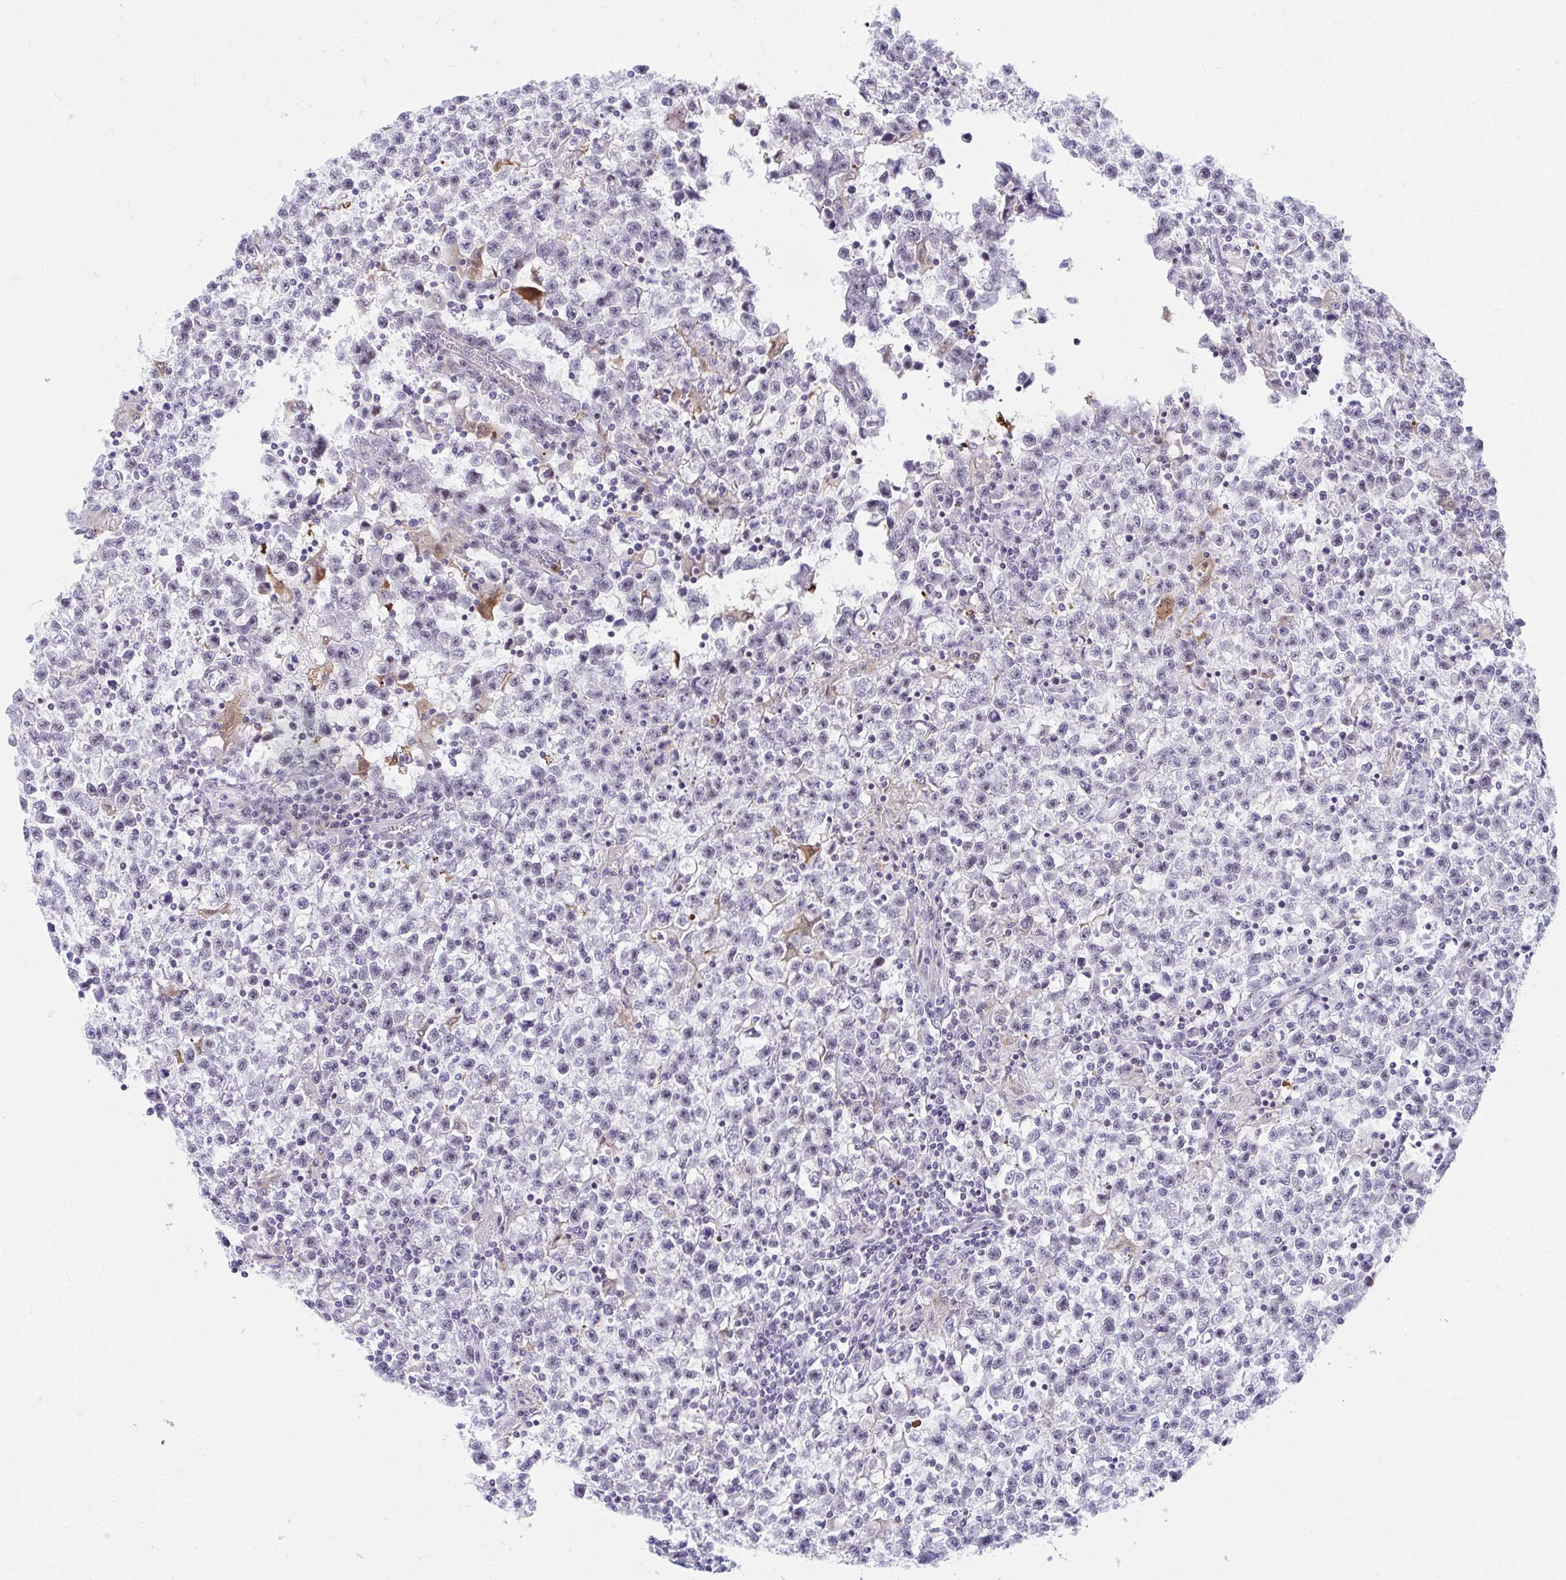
{"staining": {"intensity": "negative", "quantity": "none", "location": "none"}, "tissue": "testis cancer", "cell_type": "Tumor cells", "image_type": "cancer", "snomed": [{"axis": "morphology", "description": "Seminoma, NOS"}, {"axis": "topography", "description": "Testis"}], "caption": "Testis seminoma stained for a protein using immunohistochemistry demonstrates no positivity tumor cells.", "gene": "CSTB", "patient": {"sex": "male", "age": 31}}